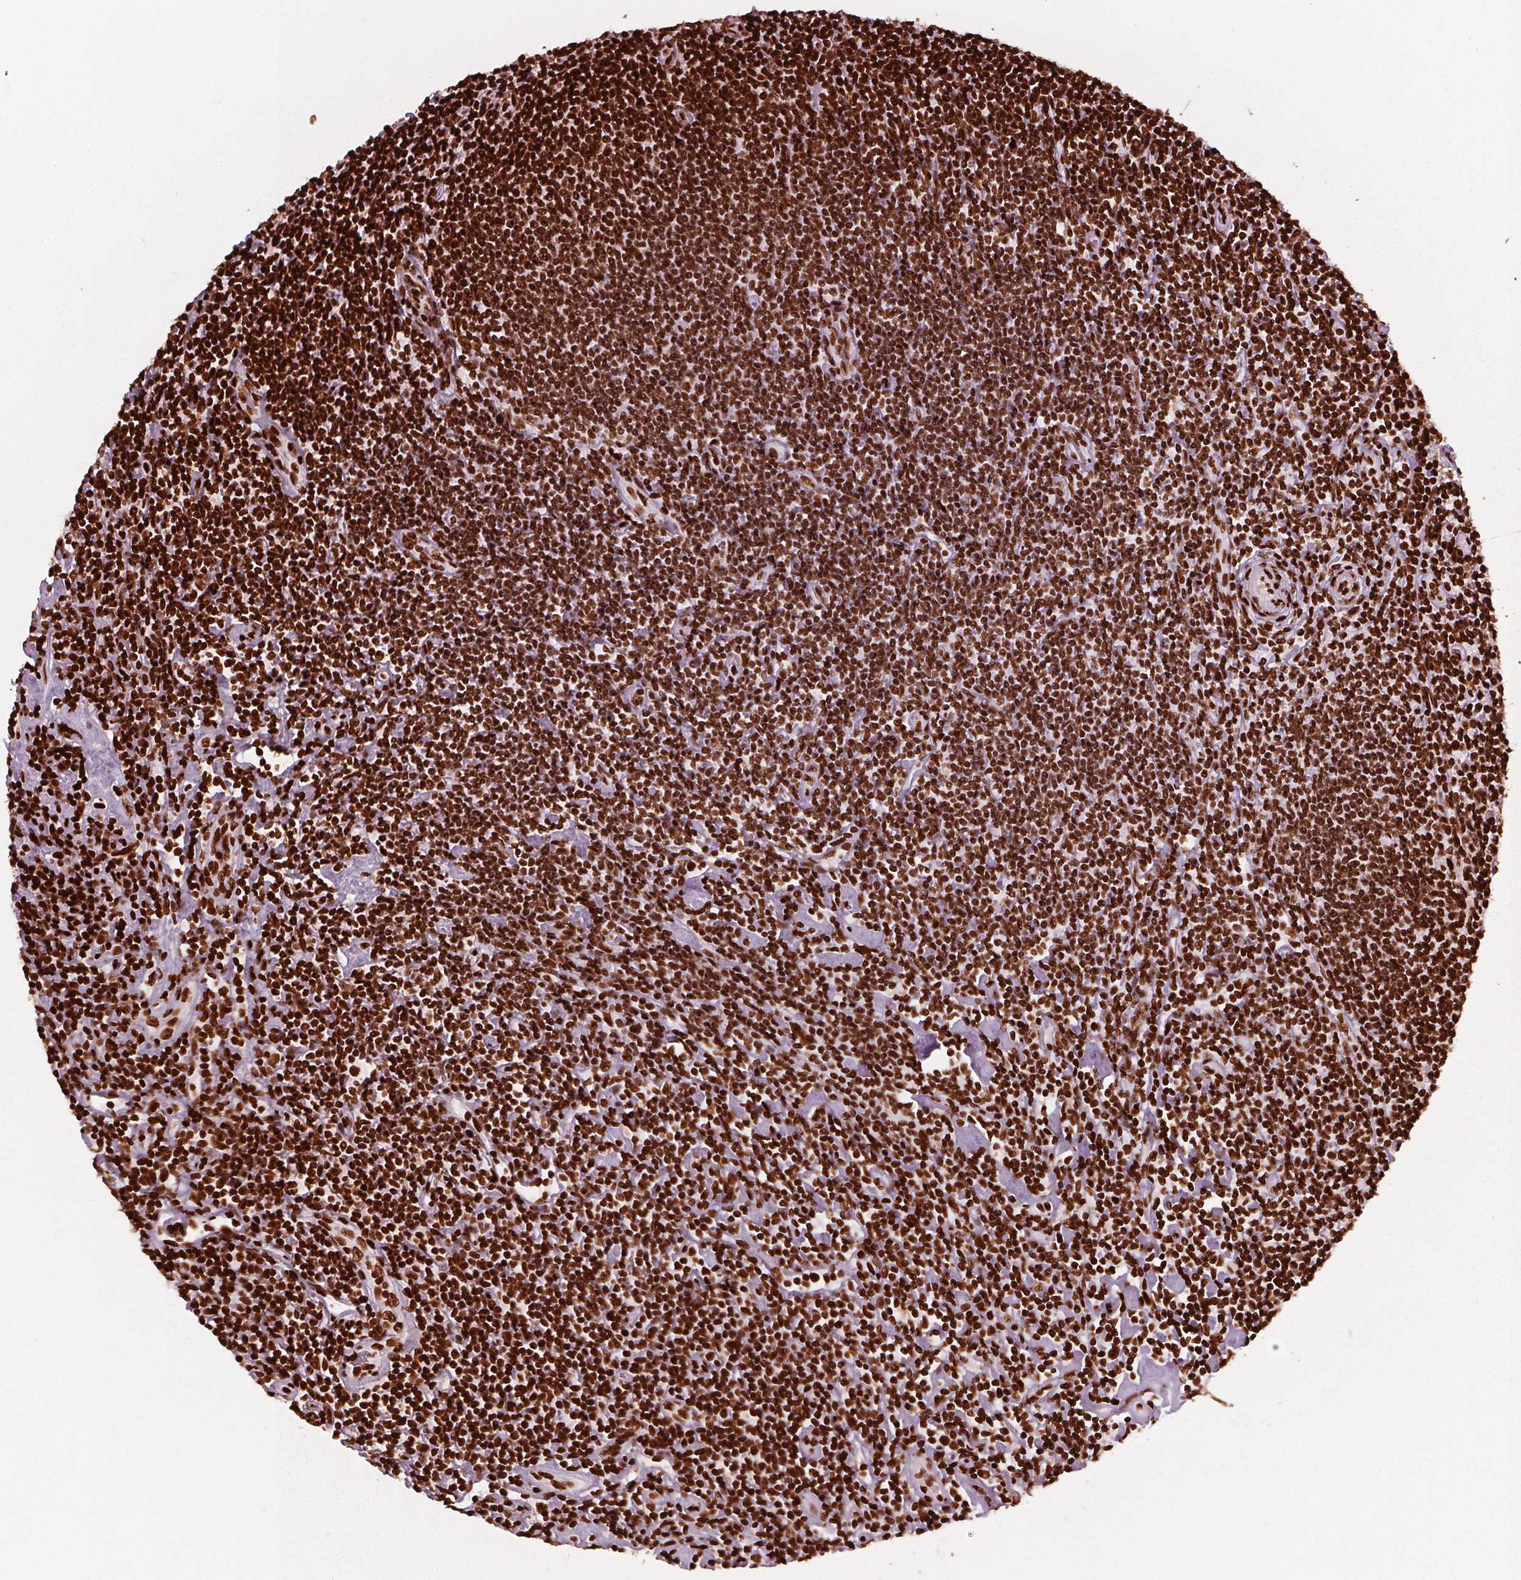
{"staining": {"intensity": "strong", "quantity": ">75%", "location": "nuclear"}, "tissue": "lymphoma", "cell_type": "Tumor cells", "image_type": "cancer", "snomed": [{"axis": "morphology", "description": "Hodgkin's disease, NOS"}, {"axis": "topography", "description": "Lymph node"}], "caption": "Lymphoma stained for a protein displays strong nuclear positivity in tumor cells. (Stains: DAB (3,3'-diaminobenzidine) in brown, nuclei in blue, Microscopy: brightfield microscopy at high magnification).", "gene": "BRD4", "patient": {"sex": "male", "age": 40}}